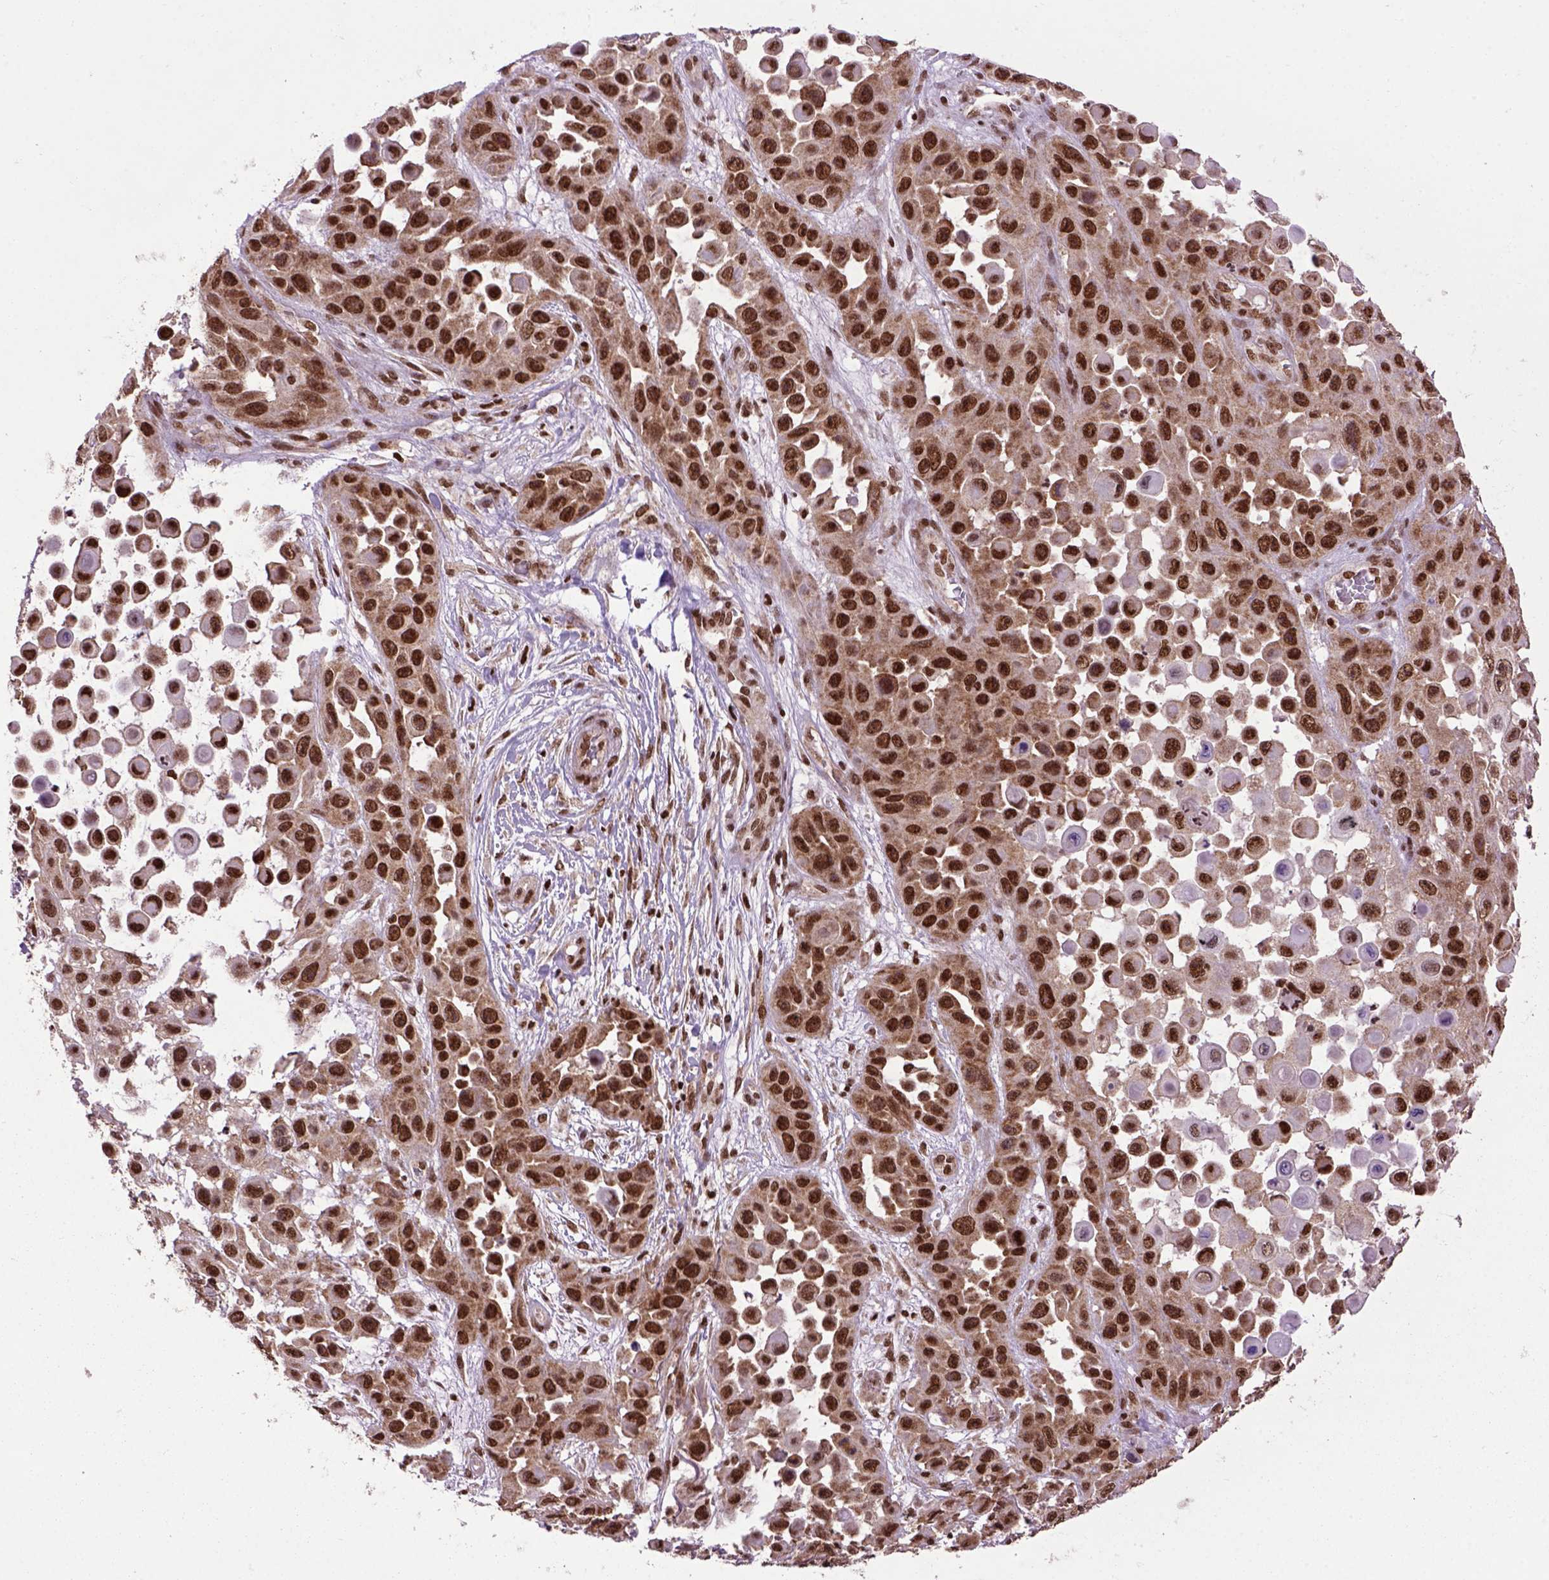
{"staining": {"intensity": "strong", "quantity": ">75%", "location": "cytoplasmic/membranous,nuclear"}, "tissue": "skin cancer", "cell_type": "Tumor cells", "image_type": "cancer", "snomed": [{"axis": "morphology", "description": "Squamous cell carcinoma, NOS"}, {"axis": "topography", "description": "Skin"}], "caption": "IHC (DAB) staining of skin cancer (squamous cell carcinoma) displays strong cytoplasmic/membranous and nuclear protein positivity in approximately >75% of tumor cells. The protein of interest is shown in brown color, while the nuclei are stained blue.", "gene": "CELF1", "patient": {"sex": "male", "age": 81}}